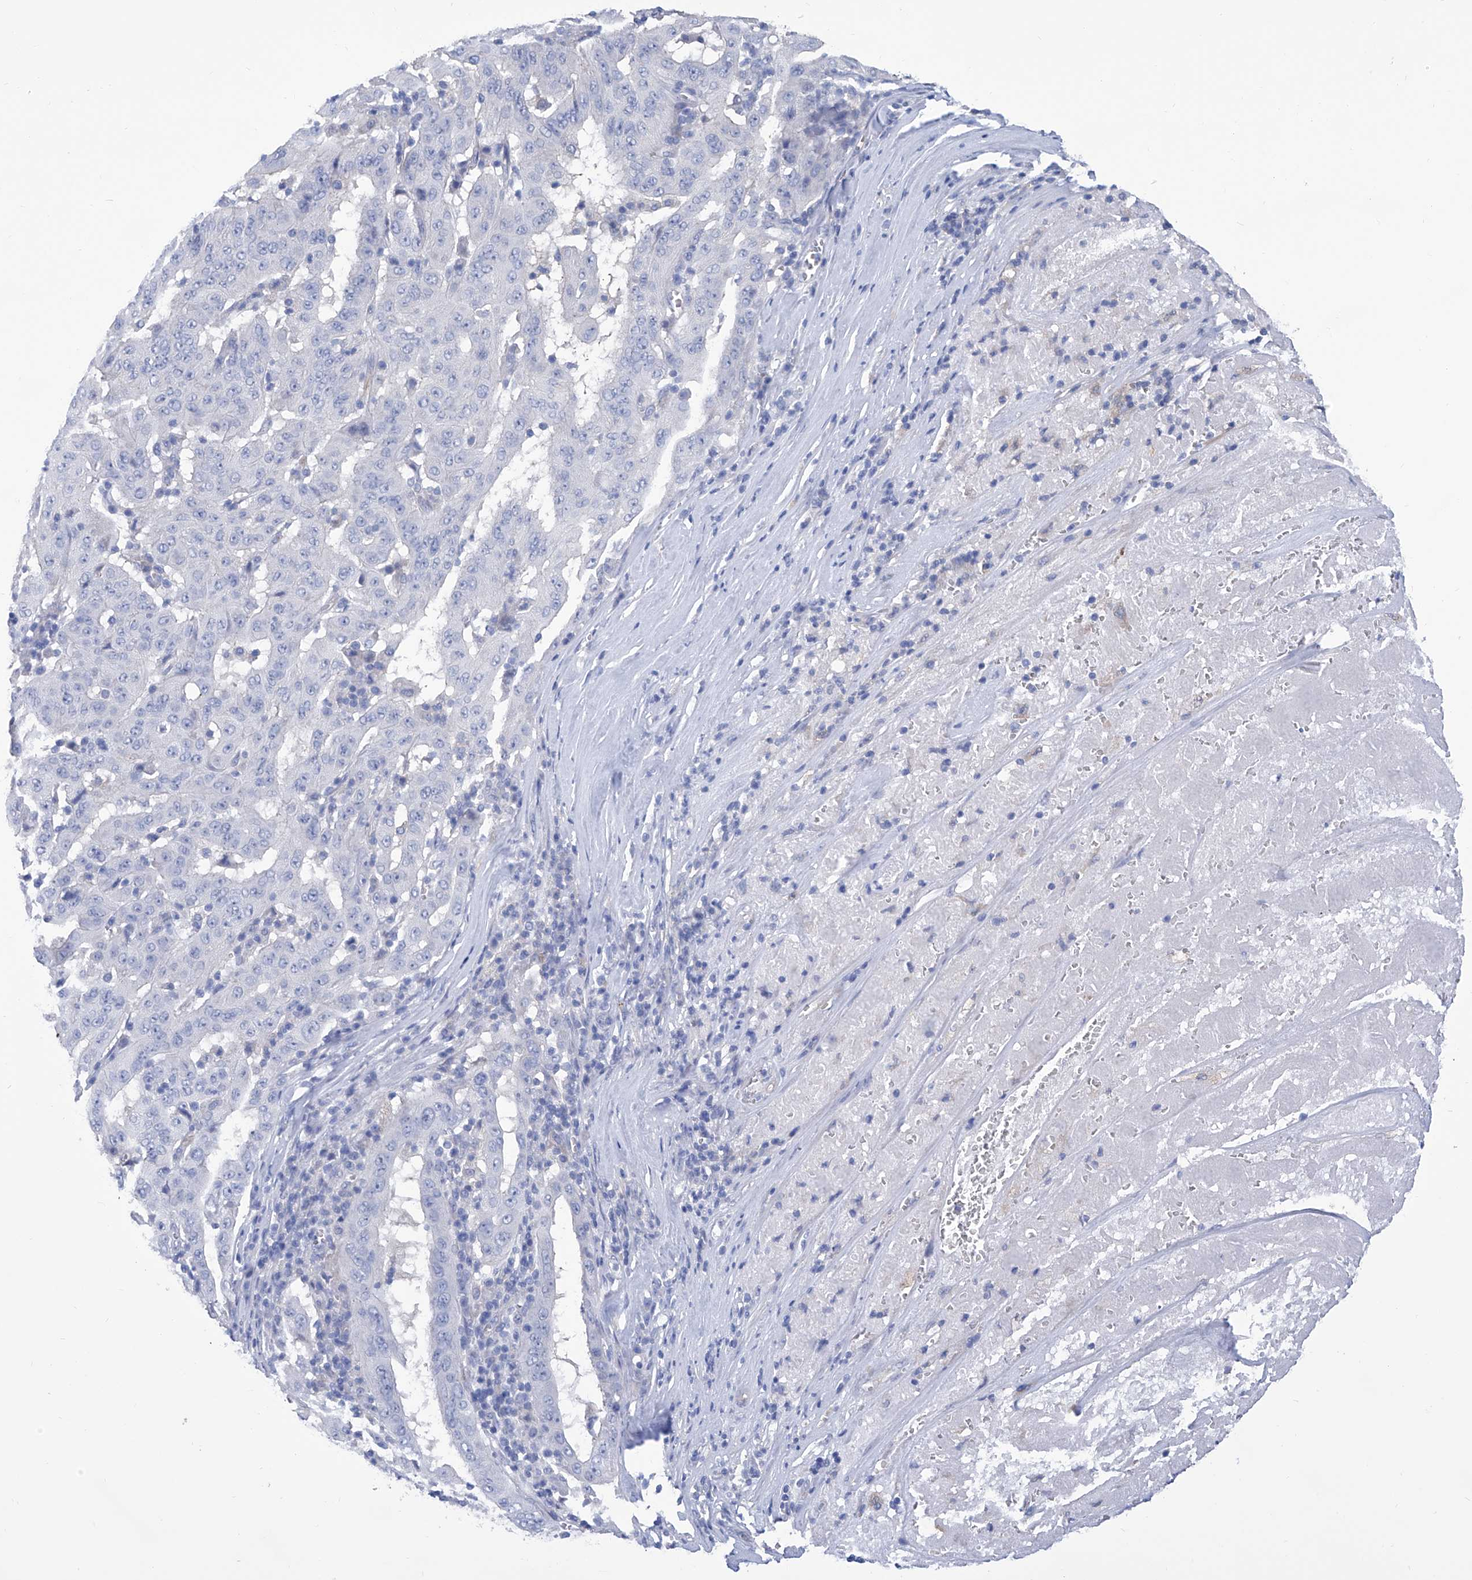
{"staining": {"intensity": "negative", "quantity": "none", "location": "none"}, "tissue": "pancreatic cancer", "cell_type": "Tumor cells", "image_type": "cancer", "snomed": [{"axis": "morphology", "description": "Adenocarcinoma, NOS"}, {"axis": "topography", "description": "Pancreas"}], "caption": "Immunohistochemical staining of pancreatic cancer exhibits no significant staining in tumor cells. (Immunohistochemistry, brightfield microscopy, high magnification).", "gene": "SMS", "patient": {"sex": "male", "age": 63}}